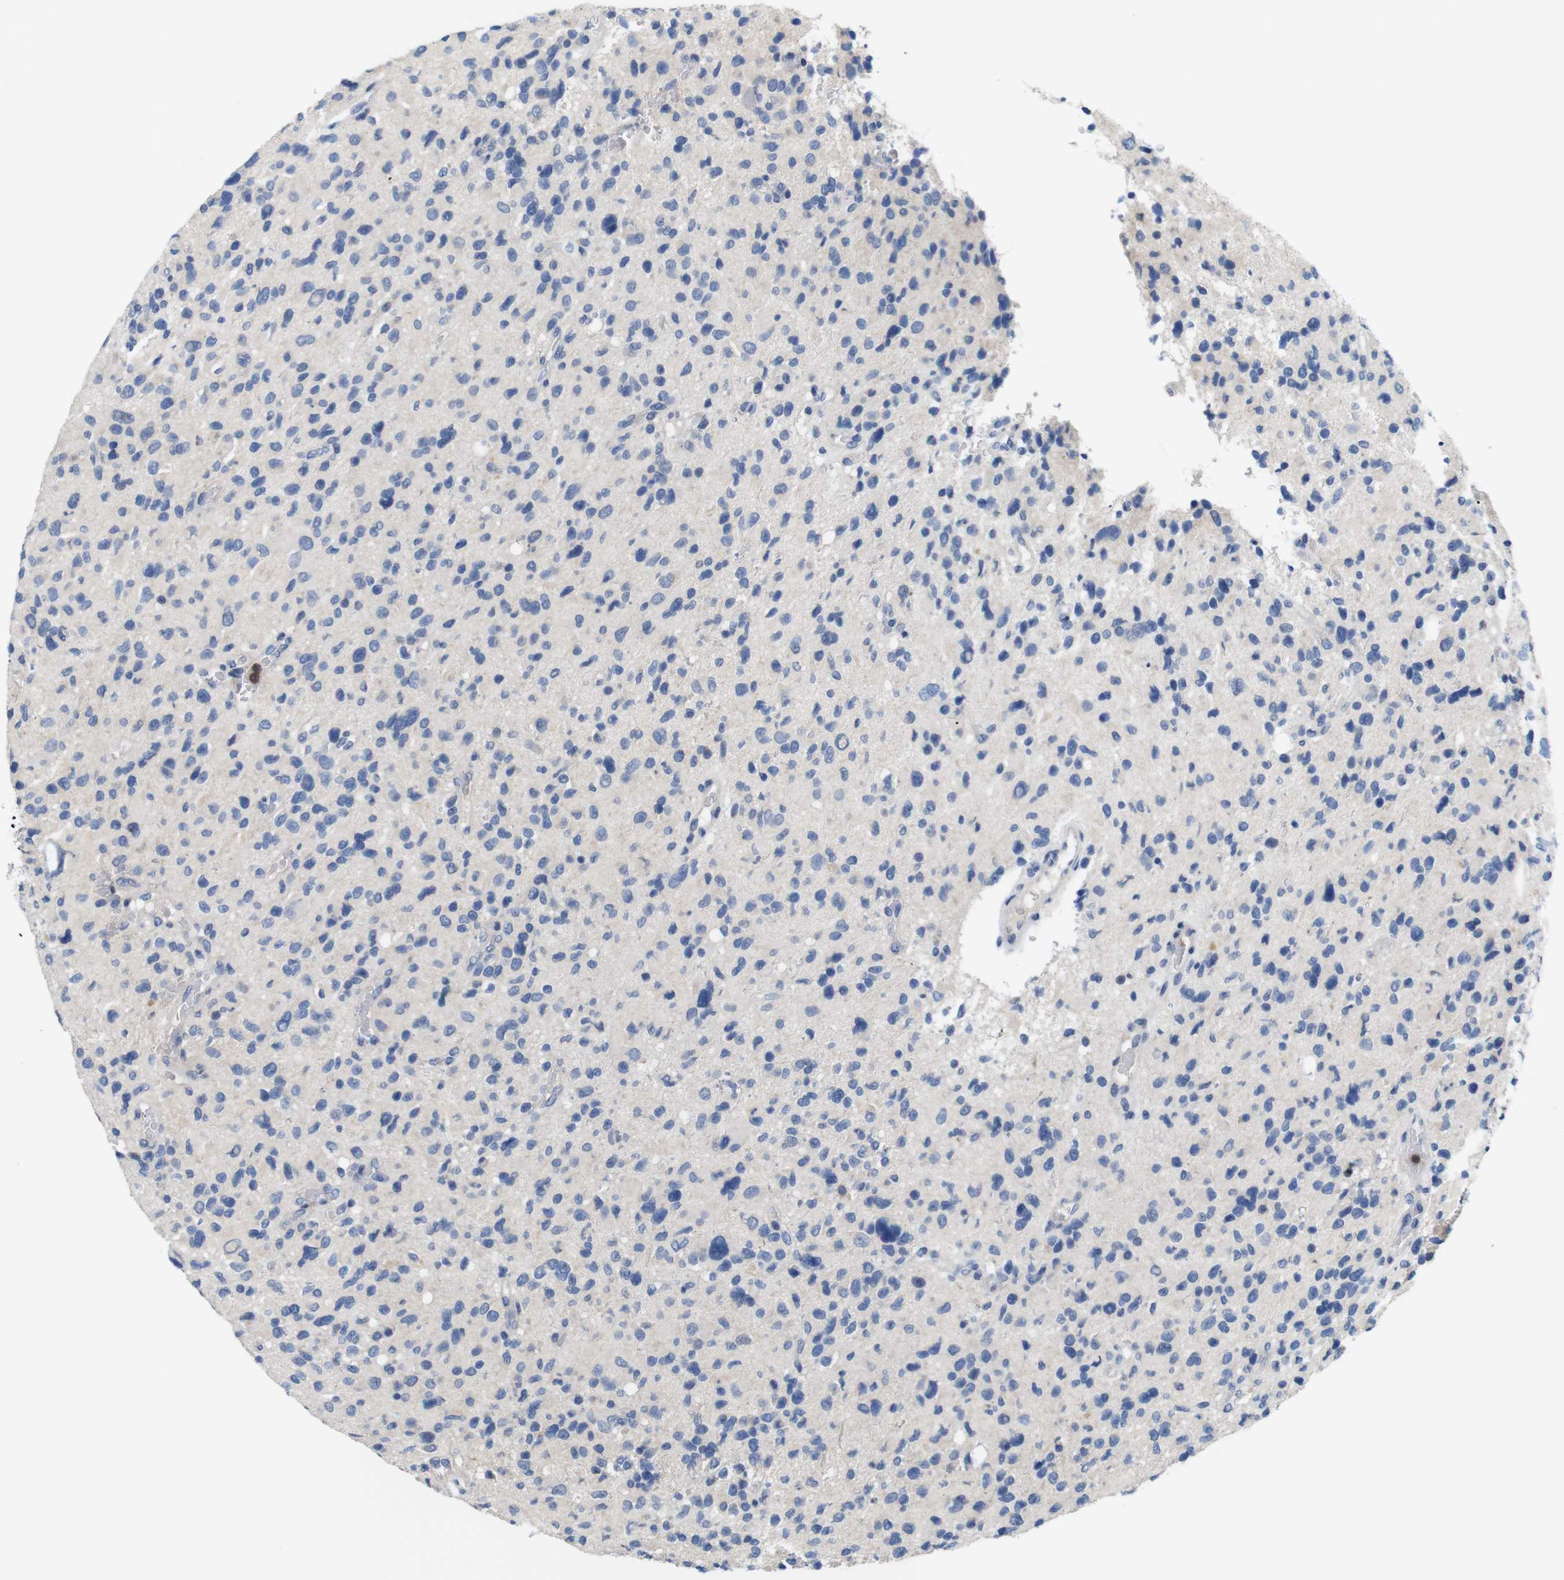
{"staining": {"intensity": "weak", "quantity": "<25%", "location": "cytoplasmic/membranous"}, "tissue": "glioma", "cell_type": "Tumor cells", "image_type": "cancer", "snomed": [{"axis": "morphology", "description": "Glioma, malignant, High grade"}, {"axis": "topography", "description": "Brain"}], "caption": "Immunohistochemistry (IHC) histopathology image of neoplastic tissue: human glioma stained with DAB (3,3'-diaminobenzidine) displays no significant protein expression in tumor cells.", "gene": "C1RL", "patient": {"sex": "male", "age": 48}}